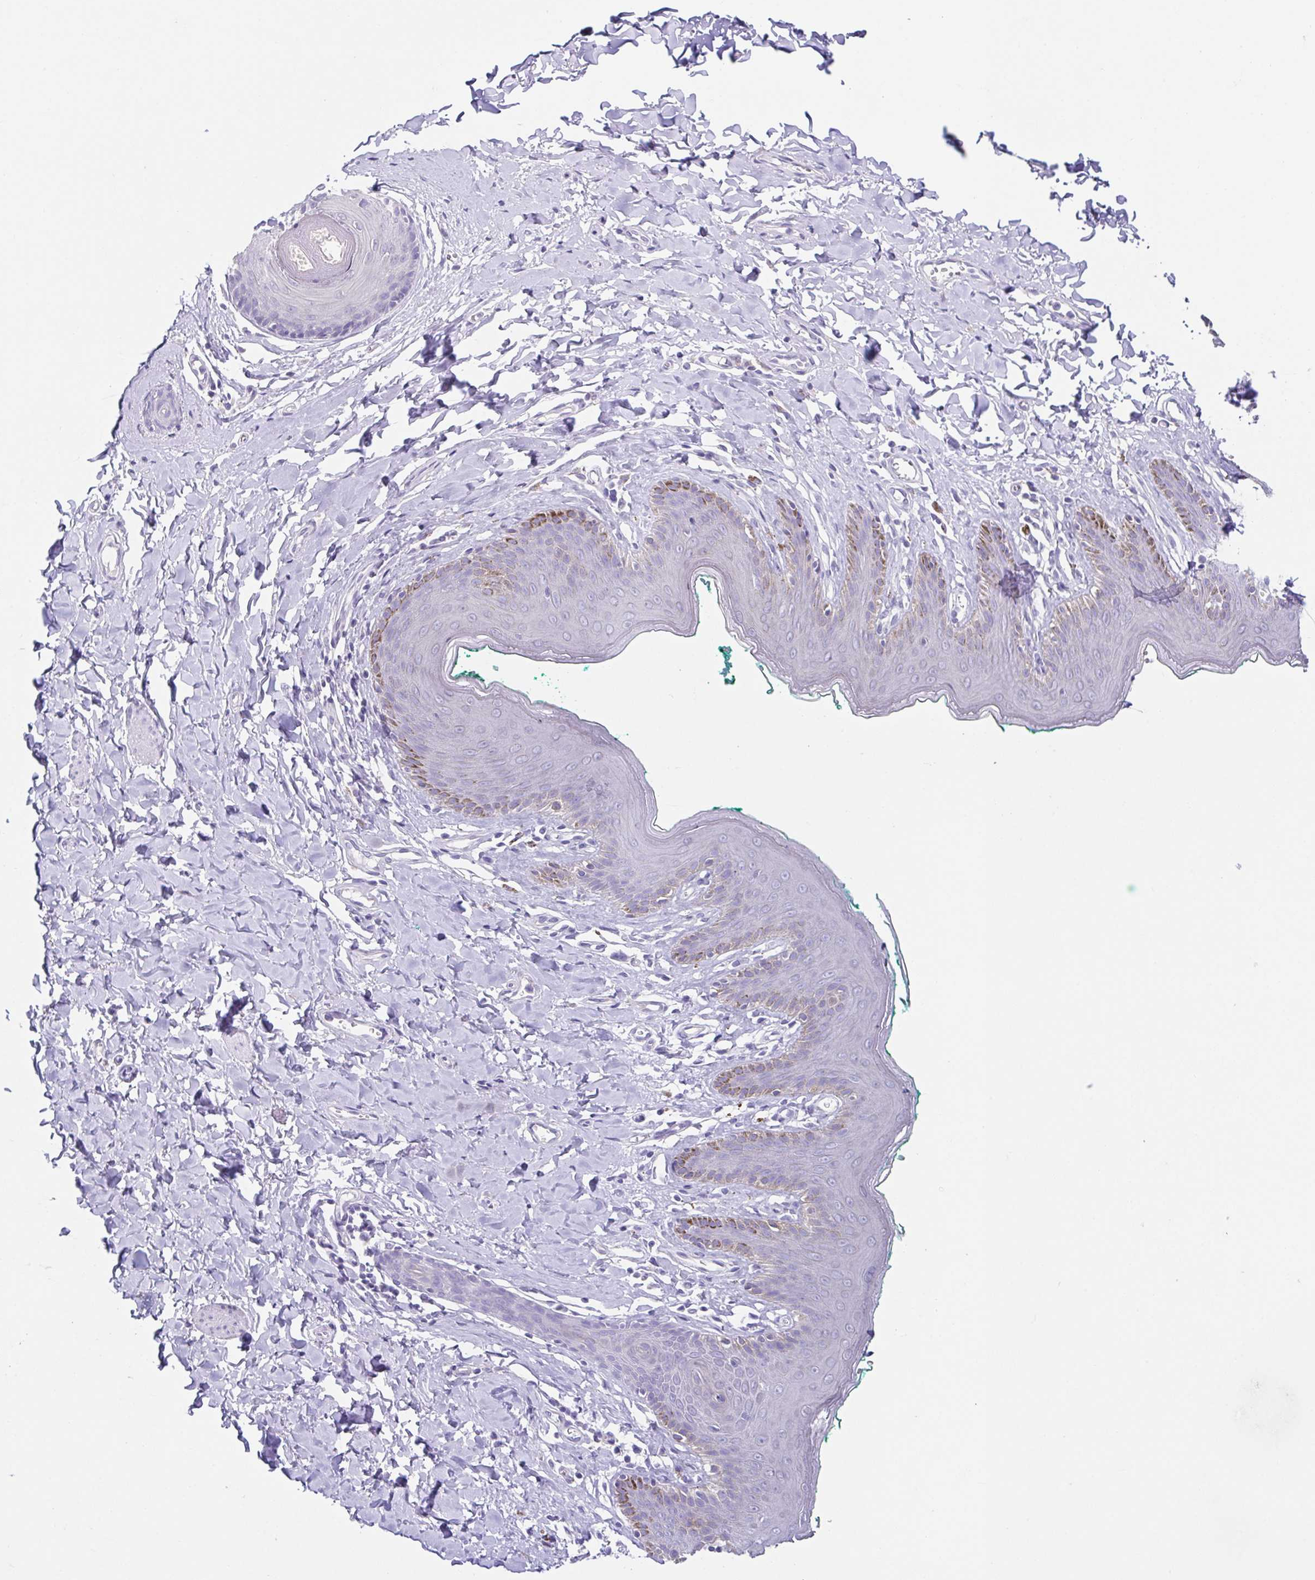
{"staining": {"intensity": "negative", "quantity": "none", "location": "none"}, "tissue": "skin", "cell_type": "Epidermal cells", "image_type": "normal", "snomed": [{"axis": "morphology", "description": "Normal tissue, NOS"}, {"axis": "topography", "description": "Vulva"}, {"axis": "topography", "description": "Peripheral nerve tissue"}], "caption": "This is an immunohistochemistry (IHC) photomicrograph of unremarkable skin. There is no expression in epidermal cells.", "gene": "RDH11", "patient": {"sex": "female", "age": 66}}